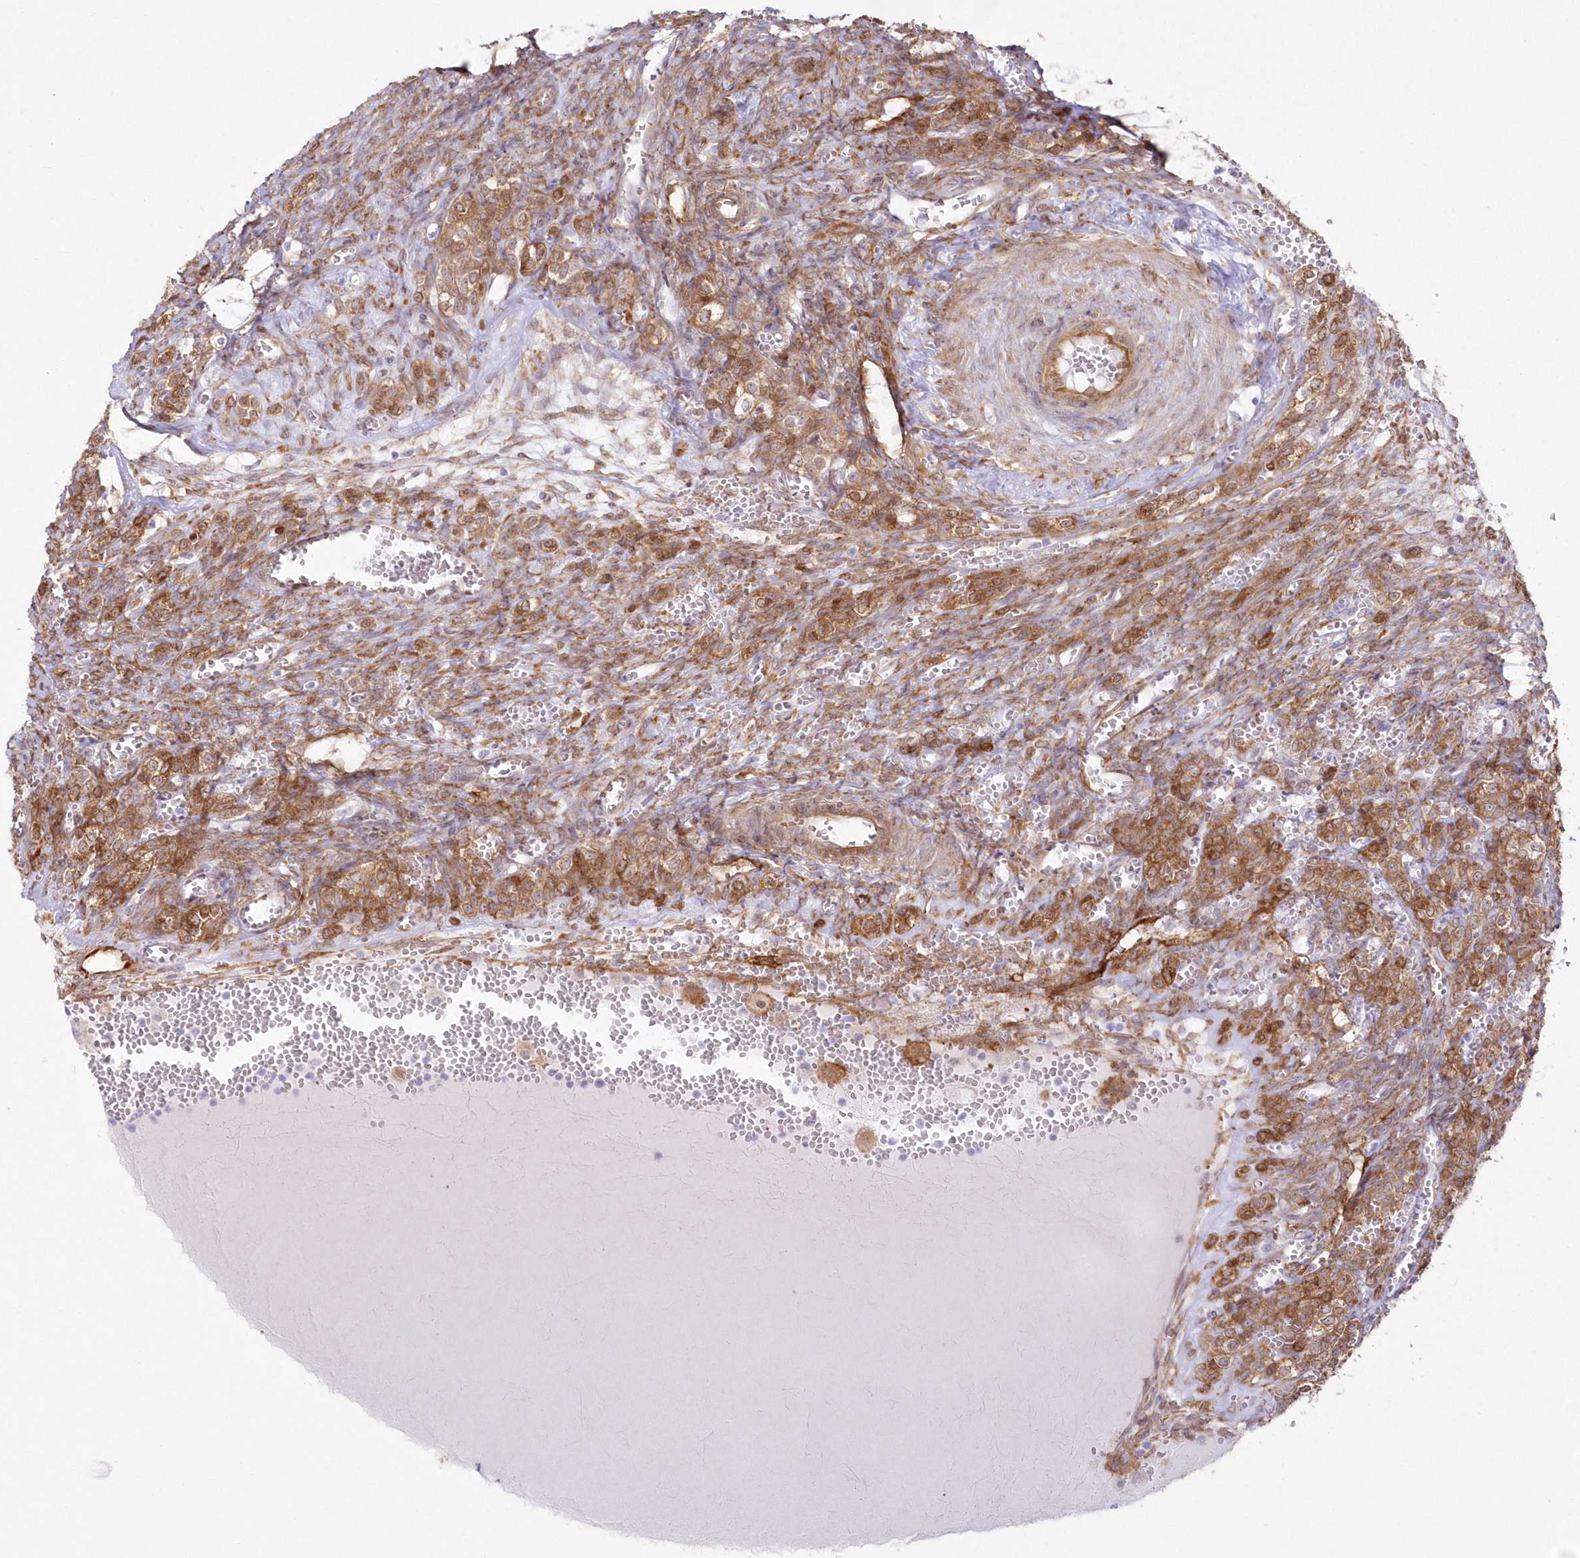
{"staining": {"intensity": "moderate", "quantity": "25%-75%", "location": "cytoplasmic/membranous"}, "tissue": "ovary", "cell_type": "Ovarian stroma cells", "image_type": "normal", "snomed": [{"axis": "morphology", "description": "Normal tissue, NOS"}, {"axis": "topography", "description": "Ovary"}], "caption": "An image of human ovary stained for a protein reveals moderate cytoplasmic/membranous brown staining in ovarian stroma cells.", "gene": "SH3PXD2B", "patient": {"sex": "female", "age": 41}}